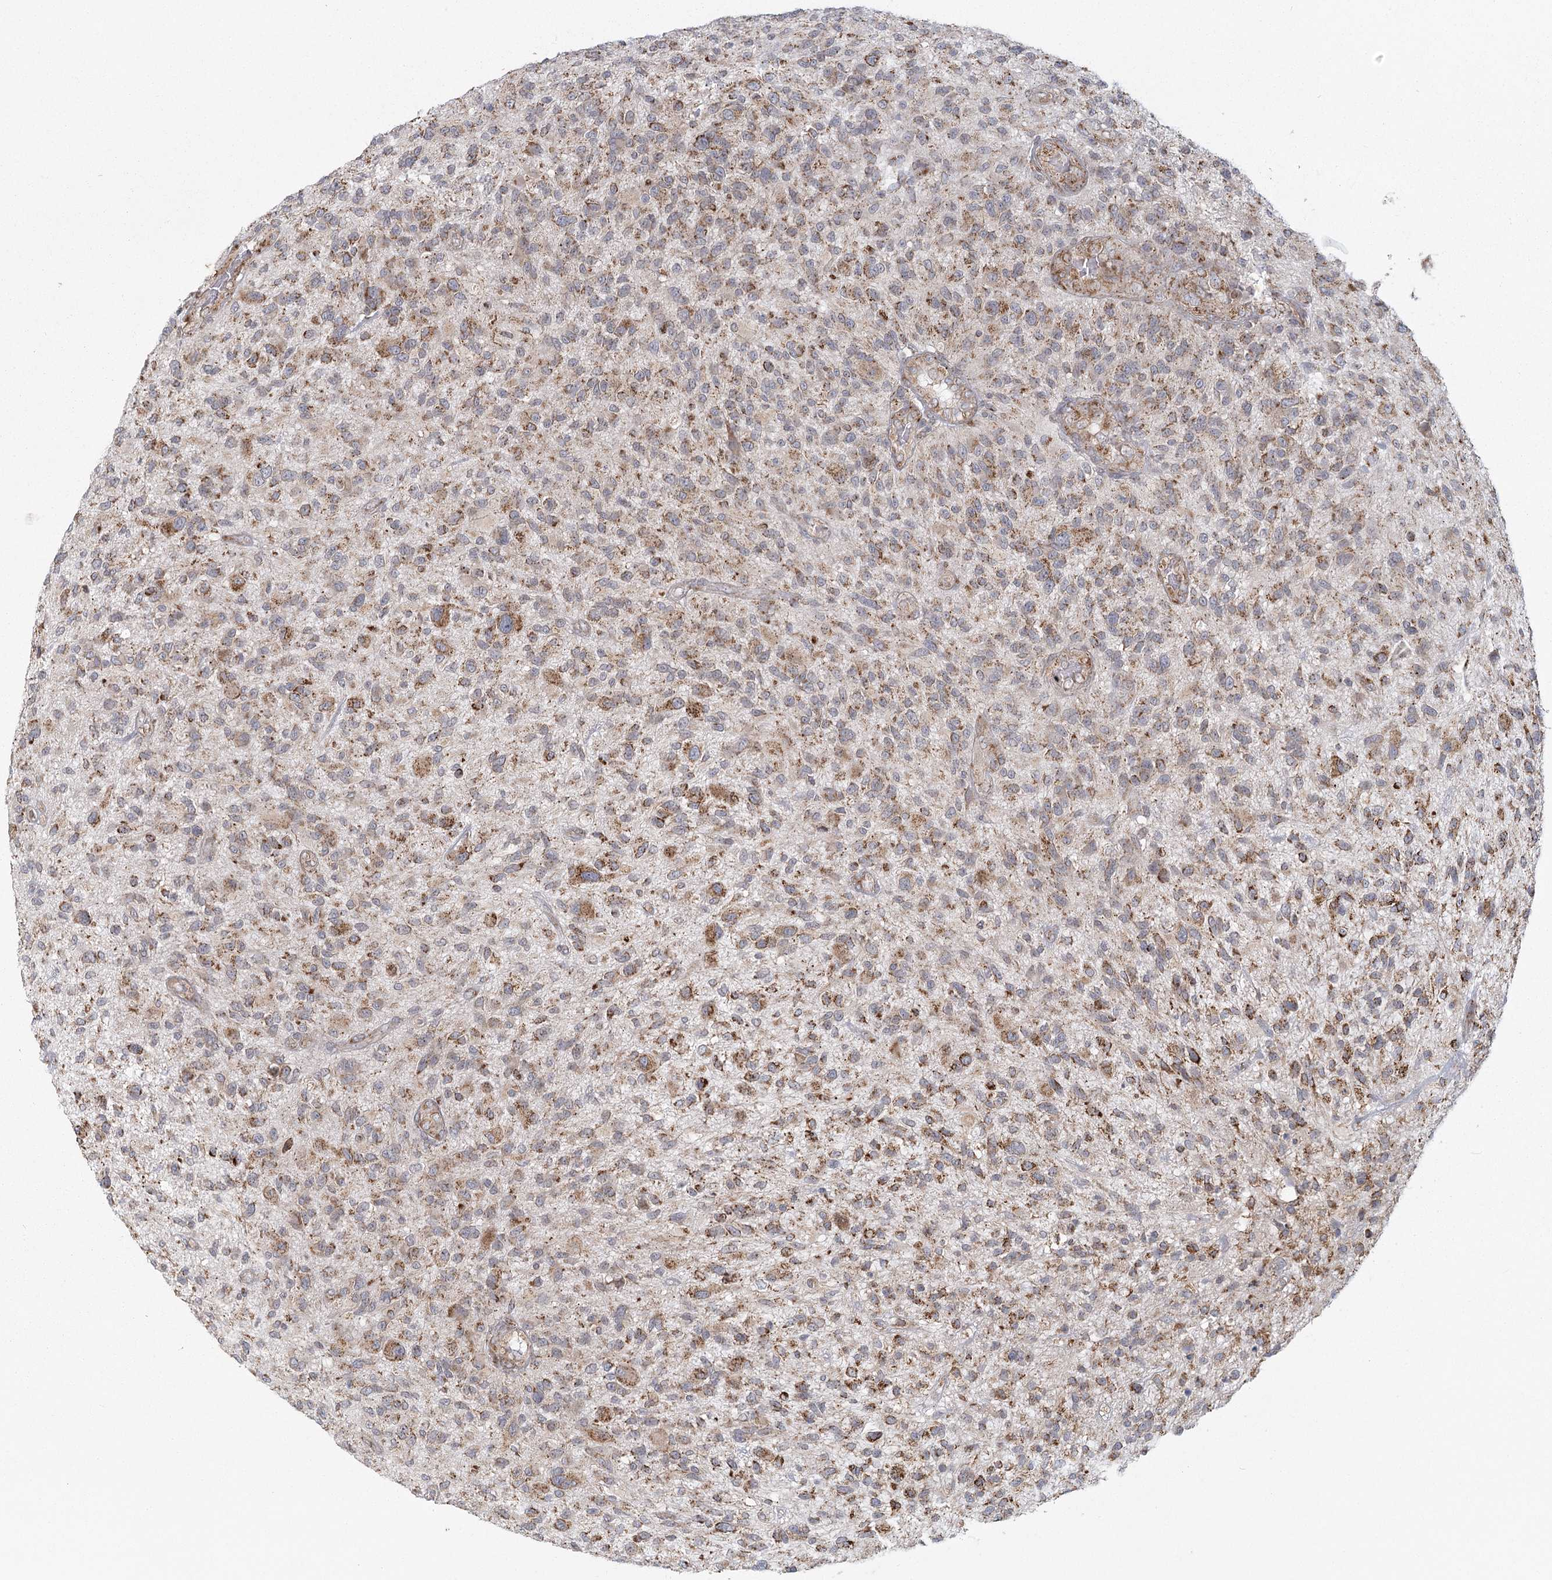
{"staining": {"intensity": "moderate", "quantity": "25%-75%", "location": "cytoplasmic/membranous"}, "tissue": "glioma", "cell_type": "Tumor cells", "image_type": "cancer", "snomed": [{"axis": "morphology", "description": "Glioma, malignant, High grade"}, {"axis": "topography", "description": "Brain"}], "caption": "Immunohistochemistry image of glioma stained for a protein (brown), which exhibits medium levels of moderate cytoplasmic/membranous positivity in approximately 25%-75% of tumor cells.", "gene": "LACTB", "patient": {"sex": "male", "age": 47}}